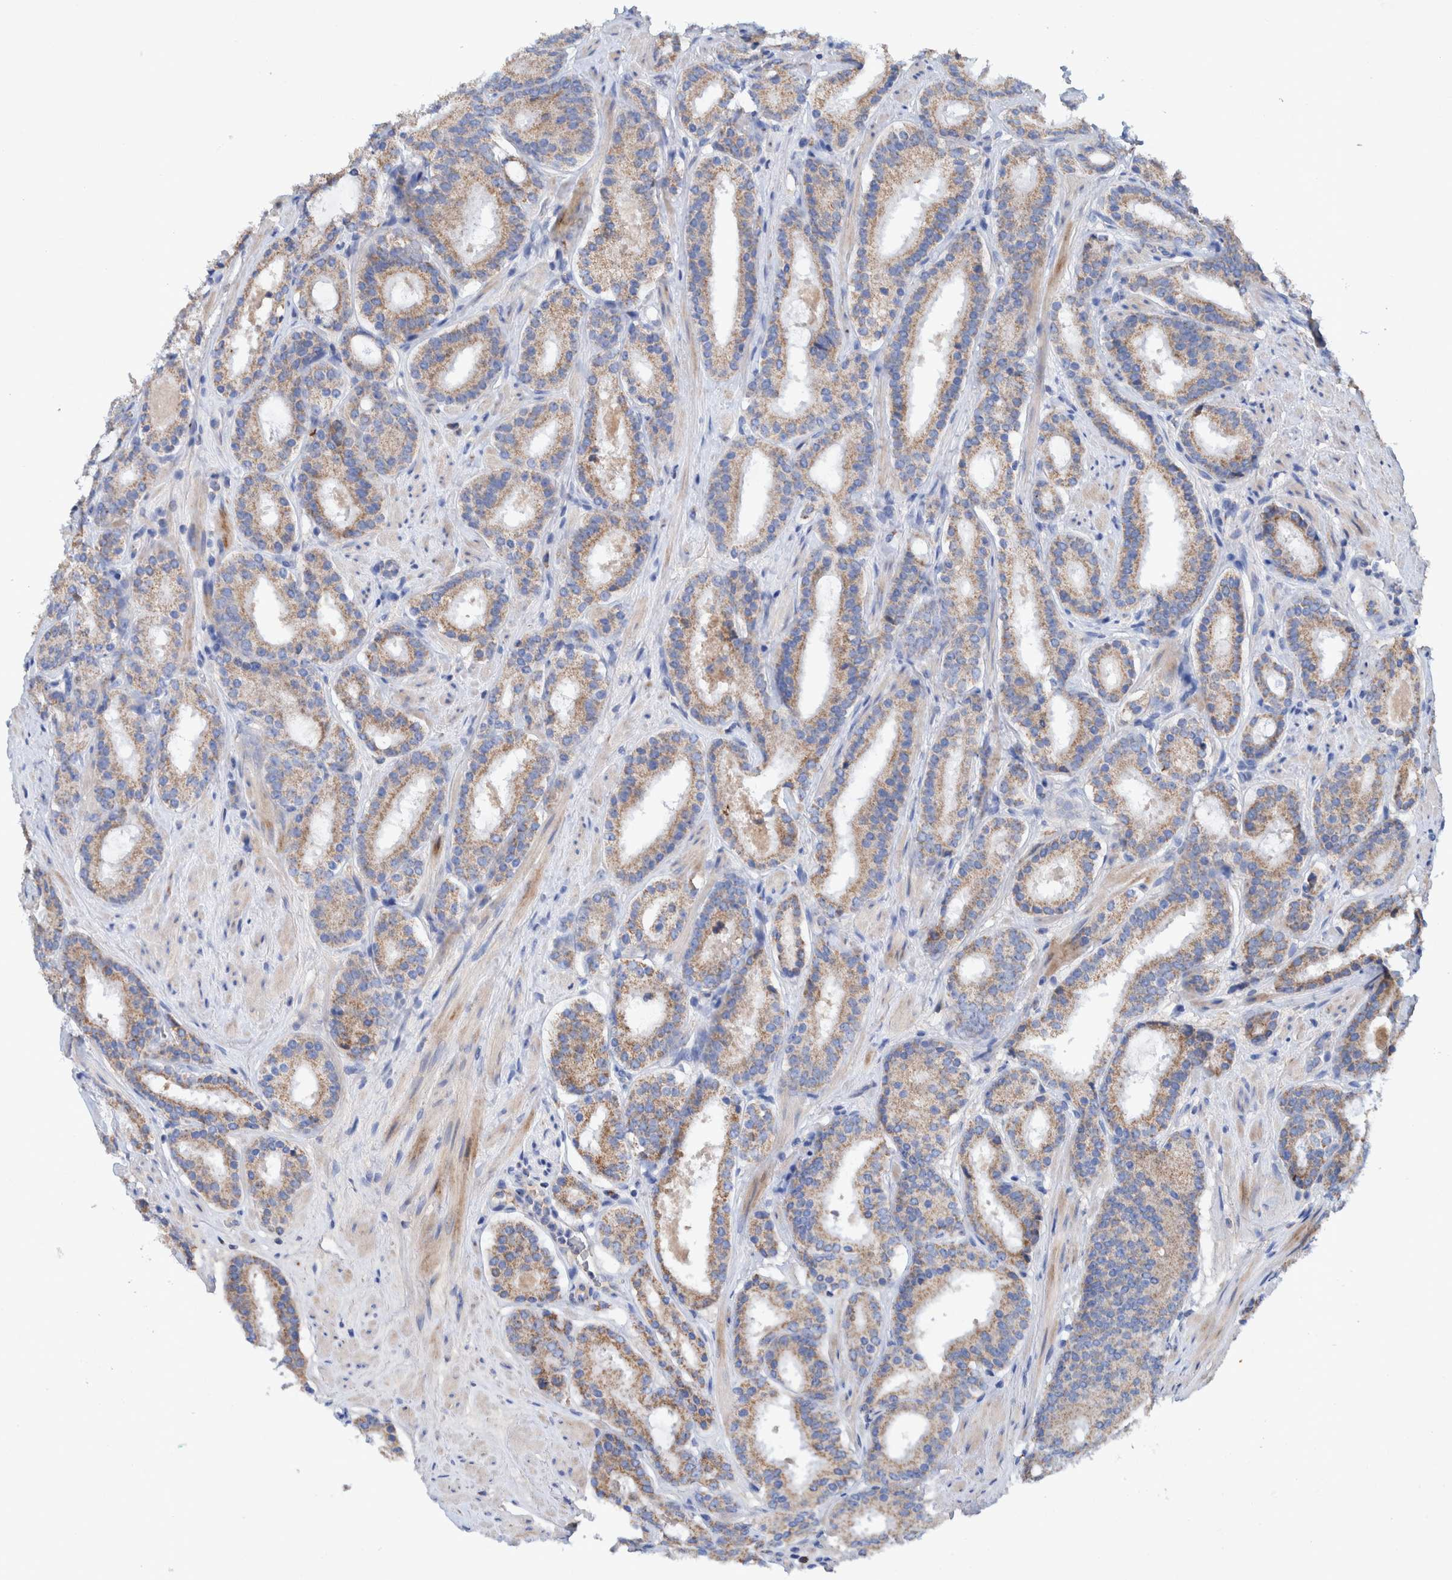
{"staining": {"intensity": "moderate", "quantity": "25%-75%", "location": "cytoplasmic/membranous"}, "tissue": "prostate cancer", "cell_type": "Tumor cells", "image_type": "cancer", "snomed": [{"axis": "morphology", "description": "Adenocarcinoma, Low grade"}, {"axis": "topography", "description": "Prostate"}], "caption": "DAB (3,3'-diaminobenzidine) immunohistochemical staining of low-grade adenocarcinoma (prostate) displays moderate cytoplasmic/membranous protein expression in approximately 25%-75% of tumor cells. (brown staining indicates protein expression, while blue staining denotes nuclei).", "gene": "DECR1", "patient": {"sex": "male", "age": 69}}